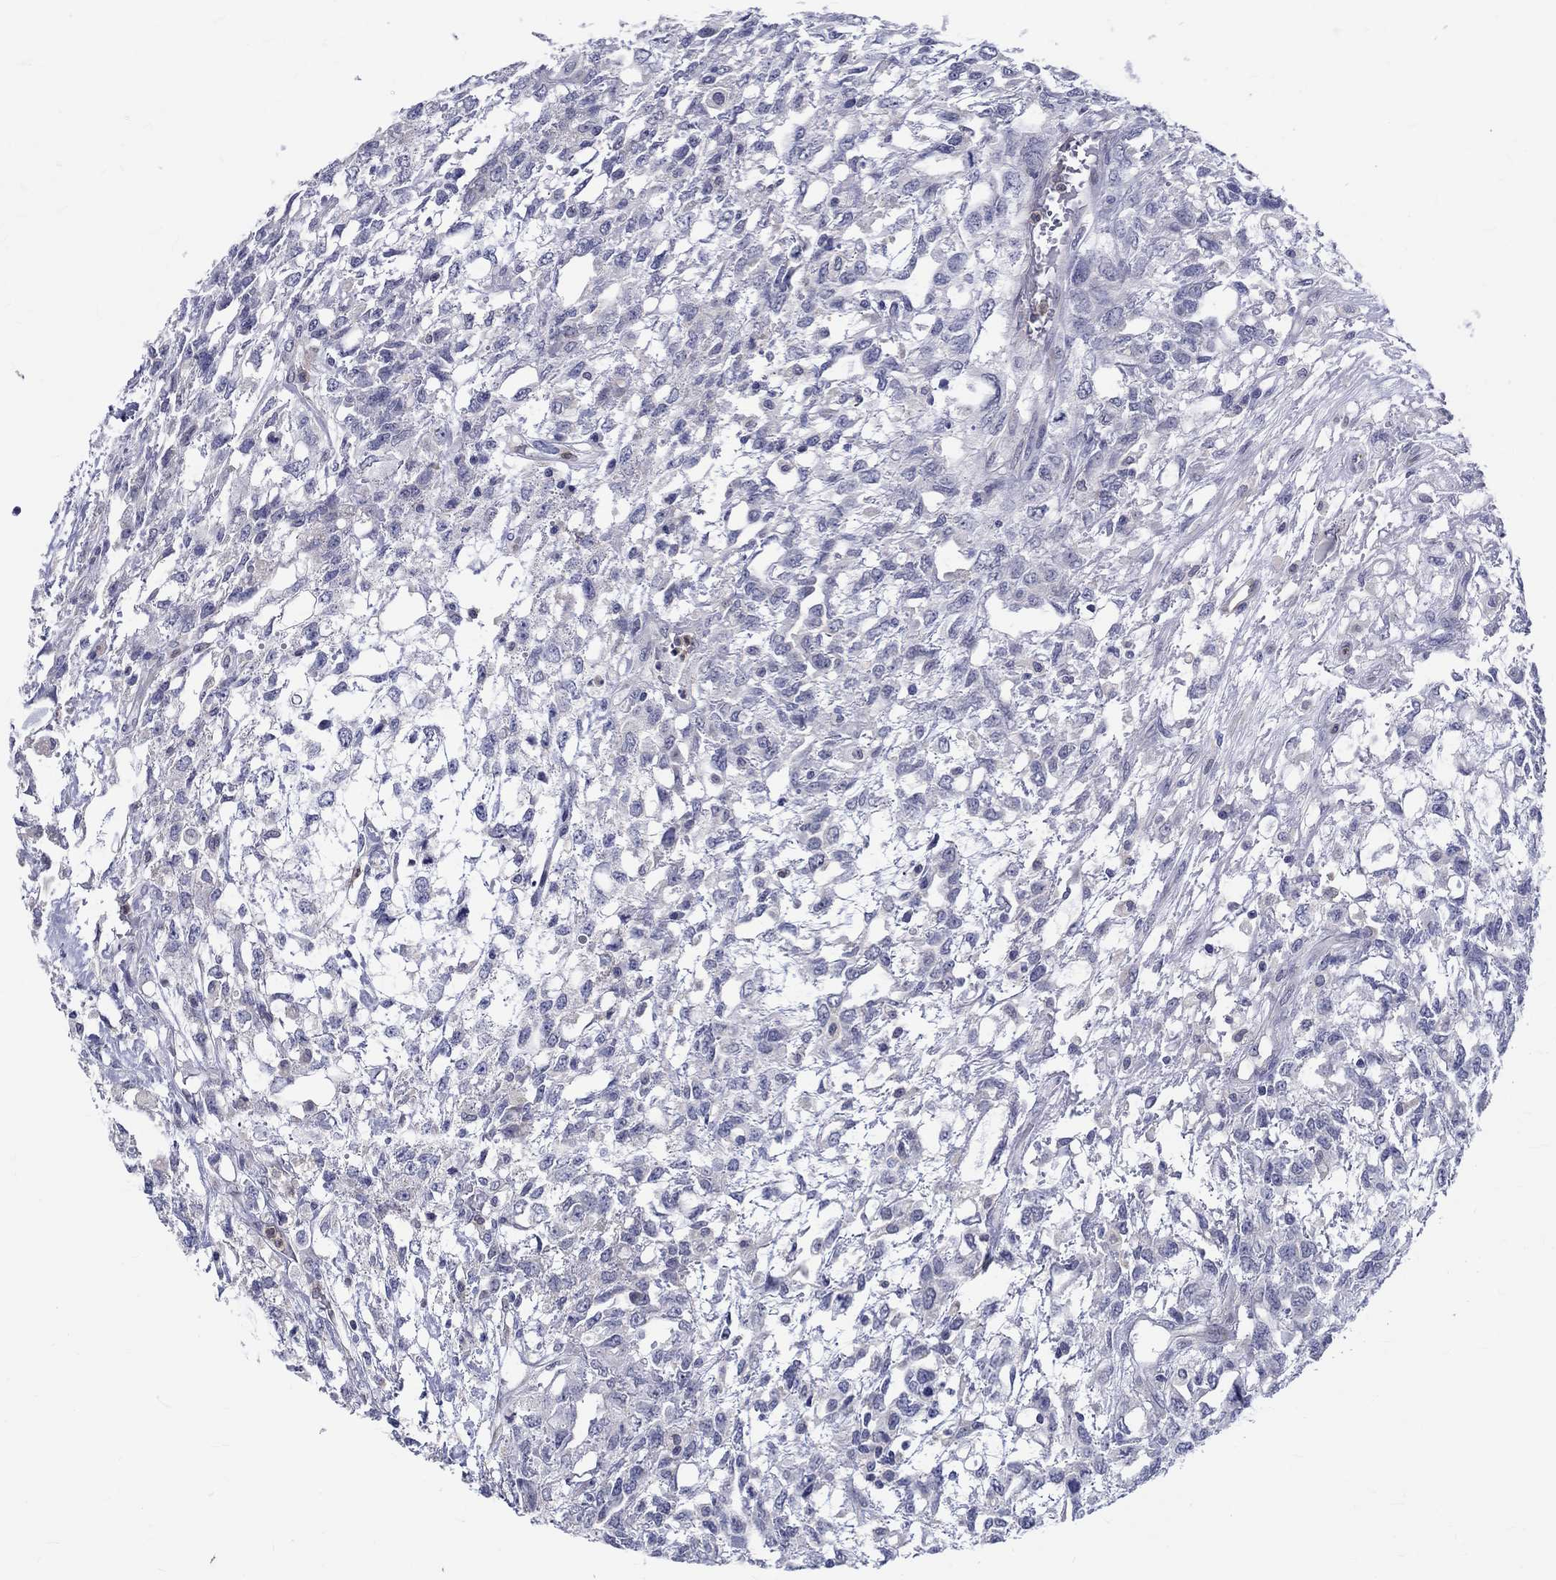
{"staining": {"intensity": "negative", "quantity": "none", "location": "none"}, "tissue": "testis cancer", "cell_type": "Tumor cells", "image_type": "cancer", "snomed": [{"axis": "morphology", "description": "Seminoma, NOS"}, {"axis": "topography", "description": "Testis"}], "caption": "This is a photomicrograph of immunohistochemistry (IHC) staining of seminoma (testis), which shows no positivity in tumor cells.", "gene": "ST6GALNAC1", "patient": {"sex": "male", "age": 52}}